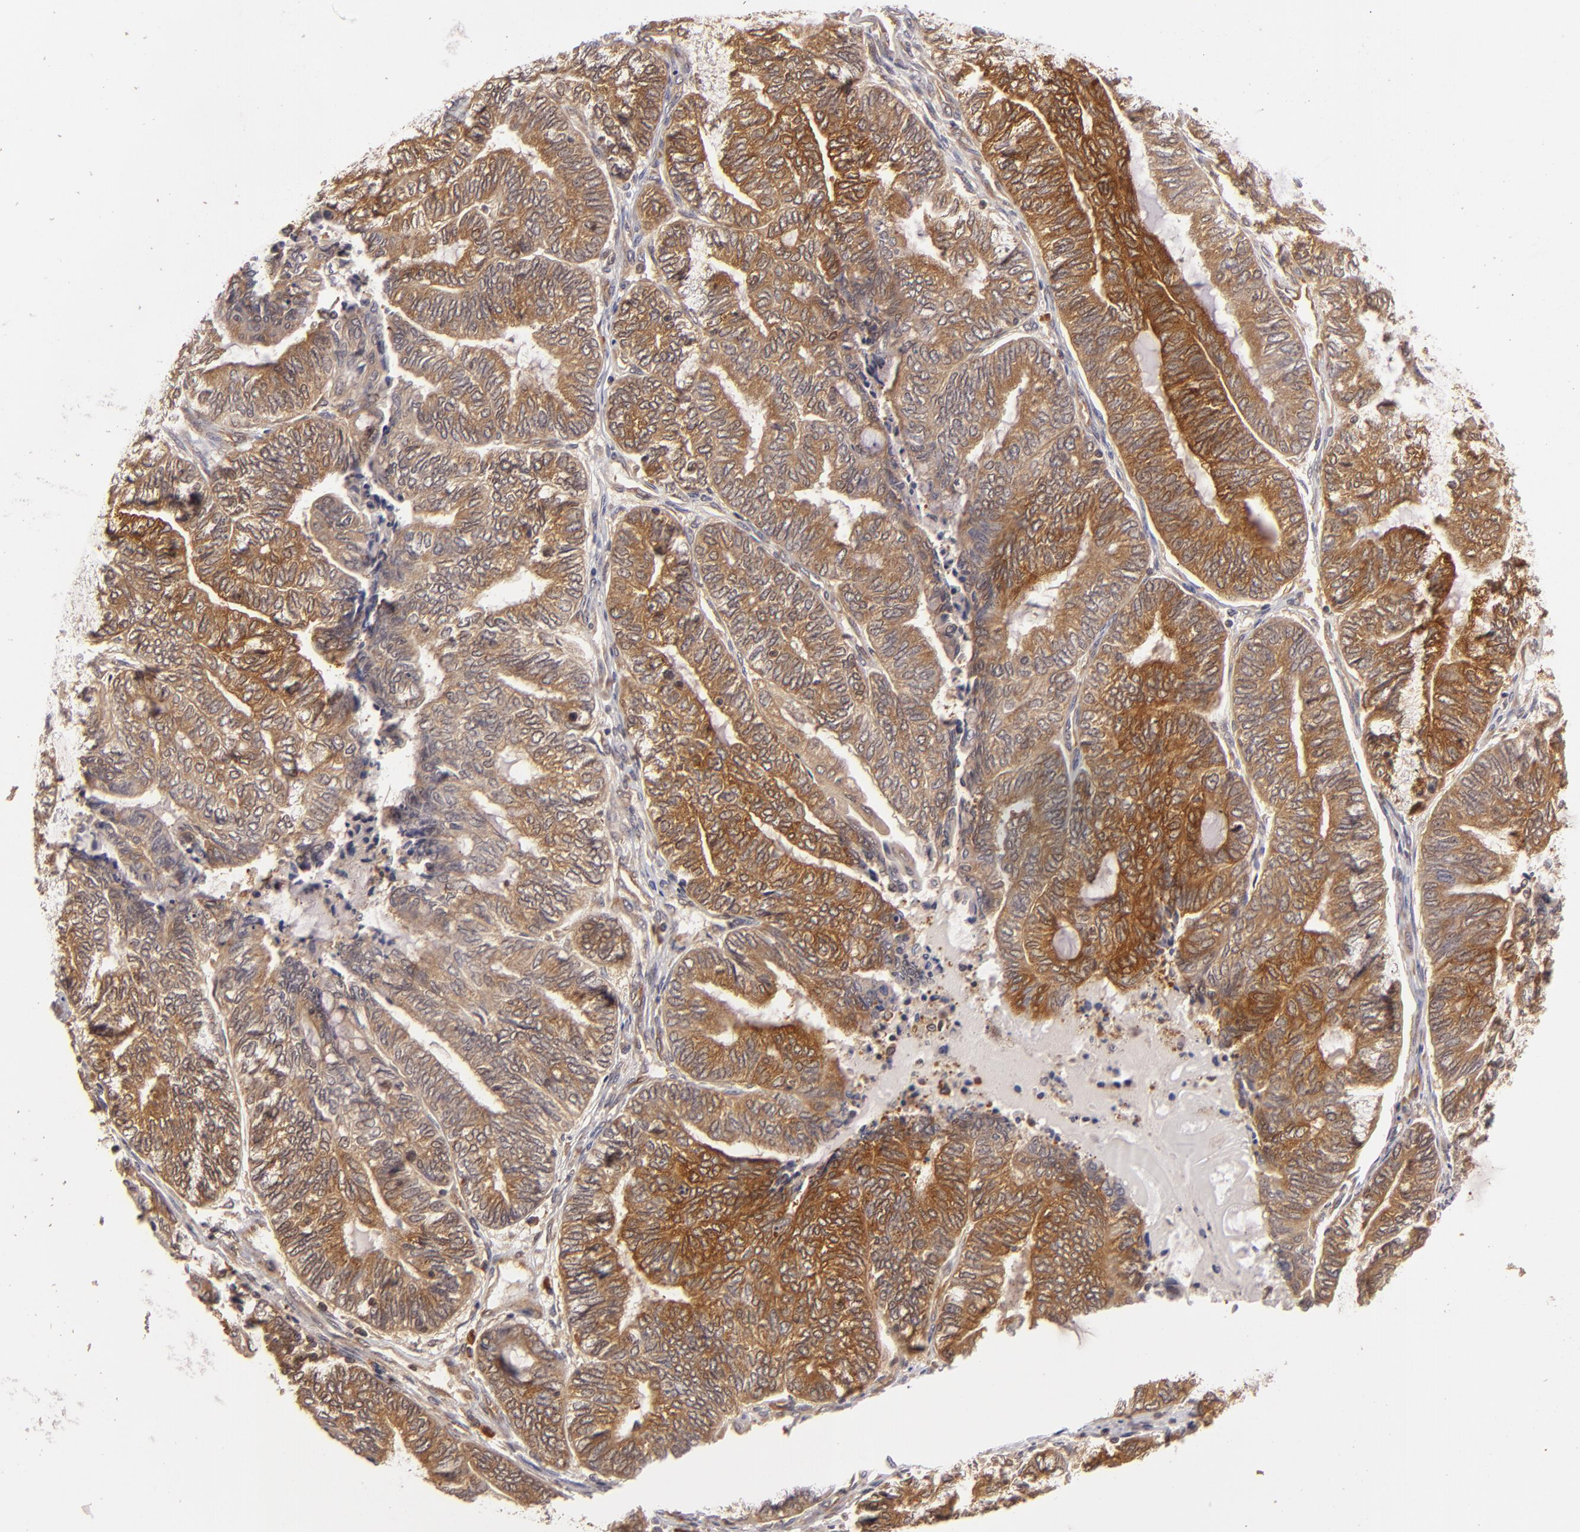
{"staining": {"intensity": "moderate", "quantity": ">75%", "location": "cytoplasmic/membranous"}, "tissue": "endometrial cancer", "cell_type": "Tumor cells", "image_type": "cancer", "snomed": [{"axis": "morphology", "description": "Adenocarcinoma, NOS"}, {"axis": "topography", "description": "Uterus"}, {"axis": "topography", "description": "Endometrium"}], "caption": "The immunohistochemical stain labels moderate cytoplasmic/membranous expression in tumor cells of endometrial cancer tissue.", "gene": "MAPK3", "patient": {"sex": "female", "age": 70}}